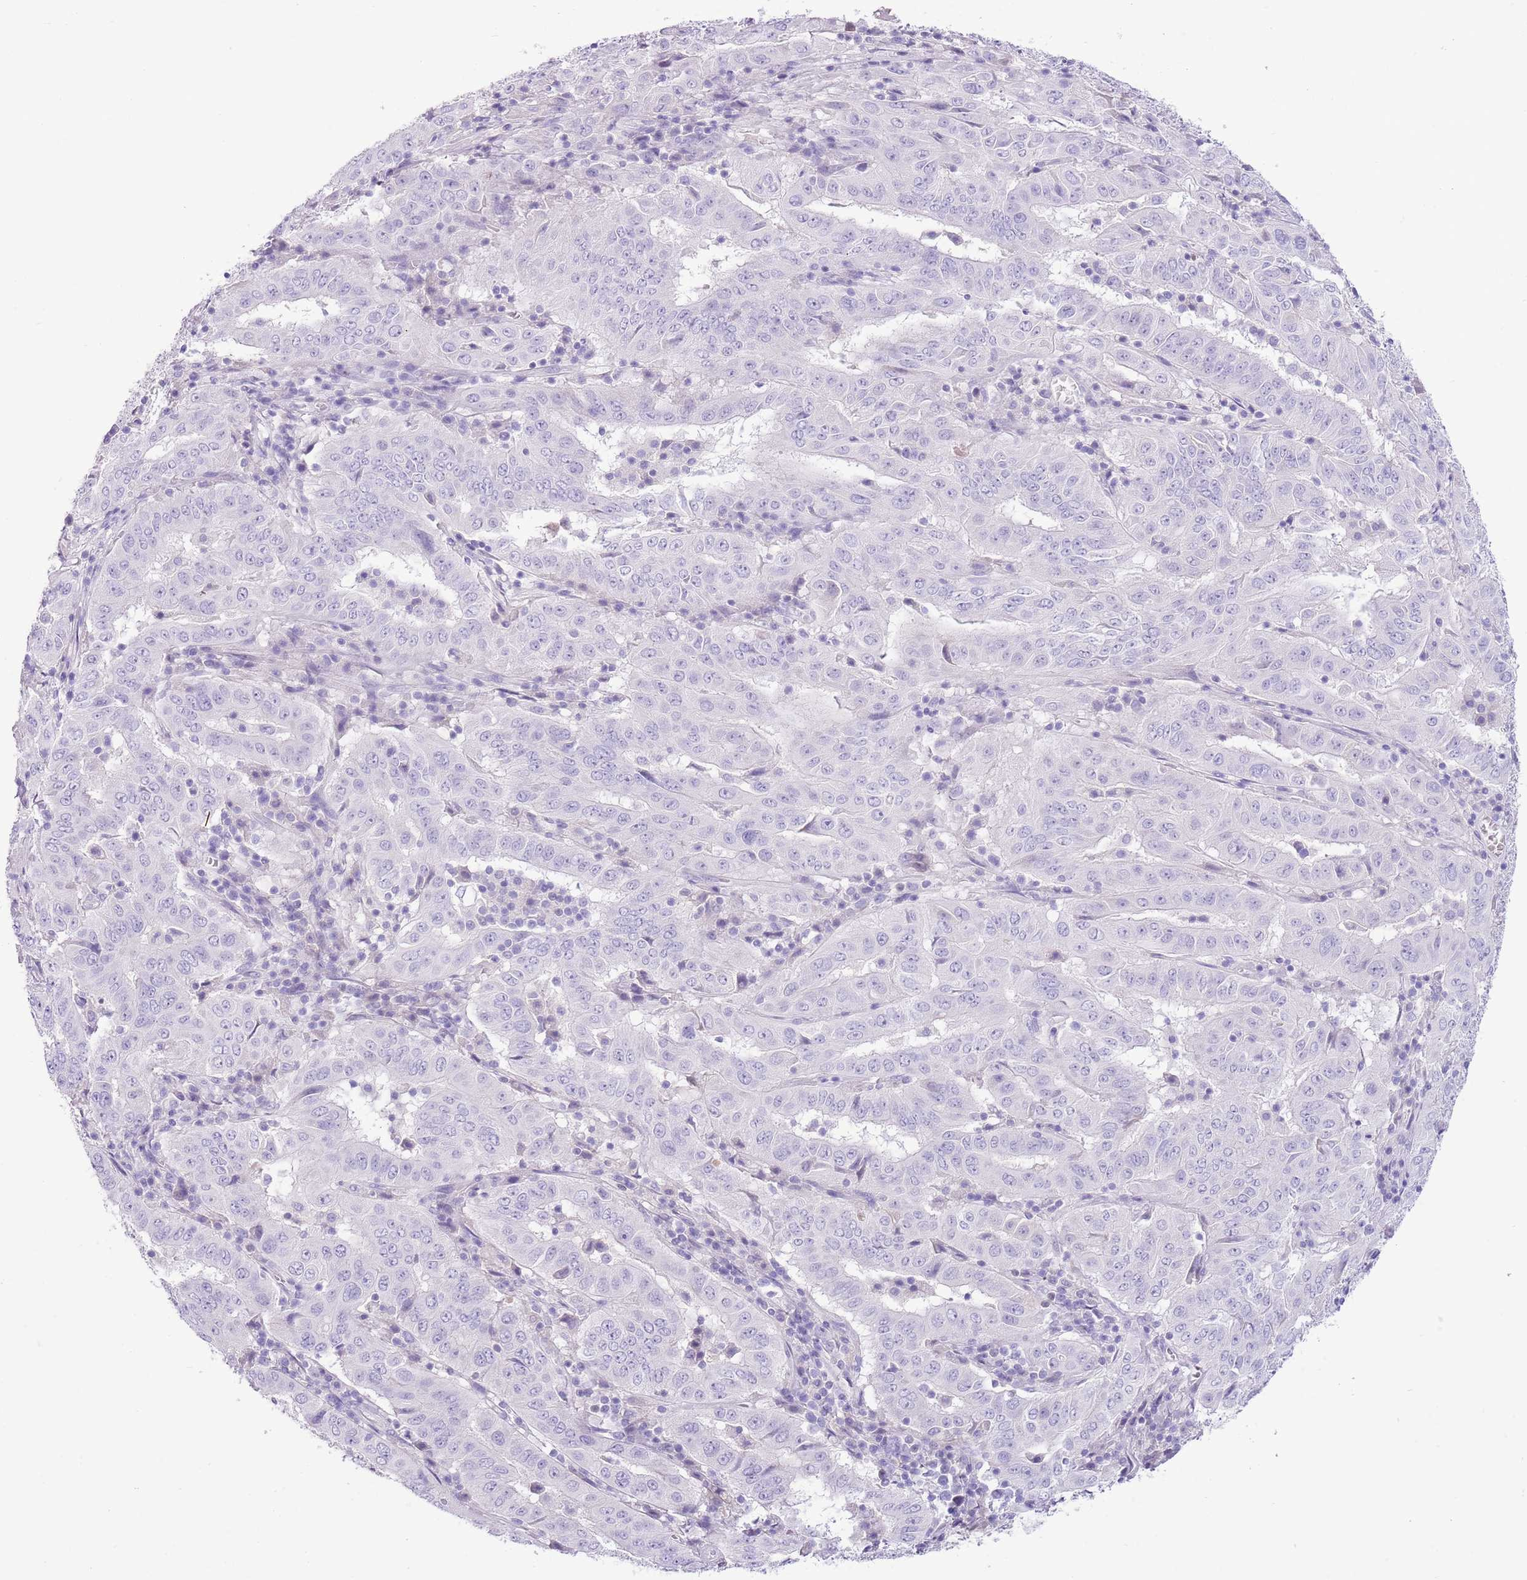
{"staining": {"intensity": "negative", "quantity": "none", "location": "none"}, "tissue": "pancreatic cancer", "cell_type": "Tumor cells", "image_type": "cancer", "snomed": [{"axis": "morphology", "description": "Adenocarcinoma, NOS"}, {"axis": "topography", "description": "Pancreas"}], "caption": "Human pancreatic adenocarcinoma stained for a protein using IHC shows no expression in tumor cells.", "gene": "TOX2", "patient": {"sex": "male", "age": 63}}